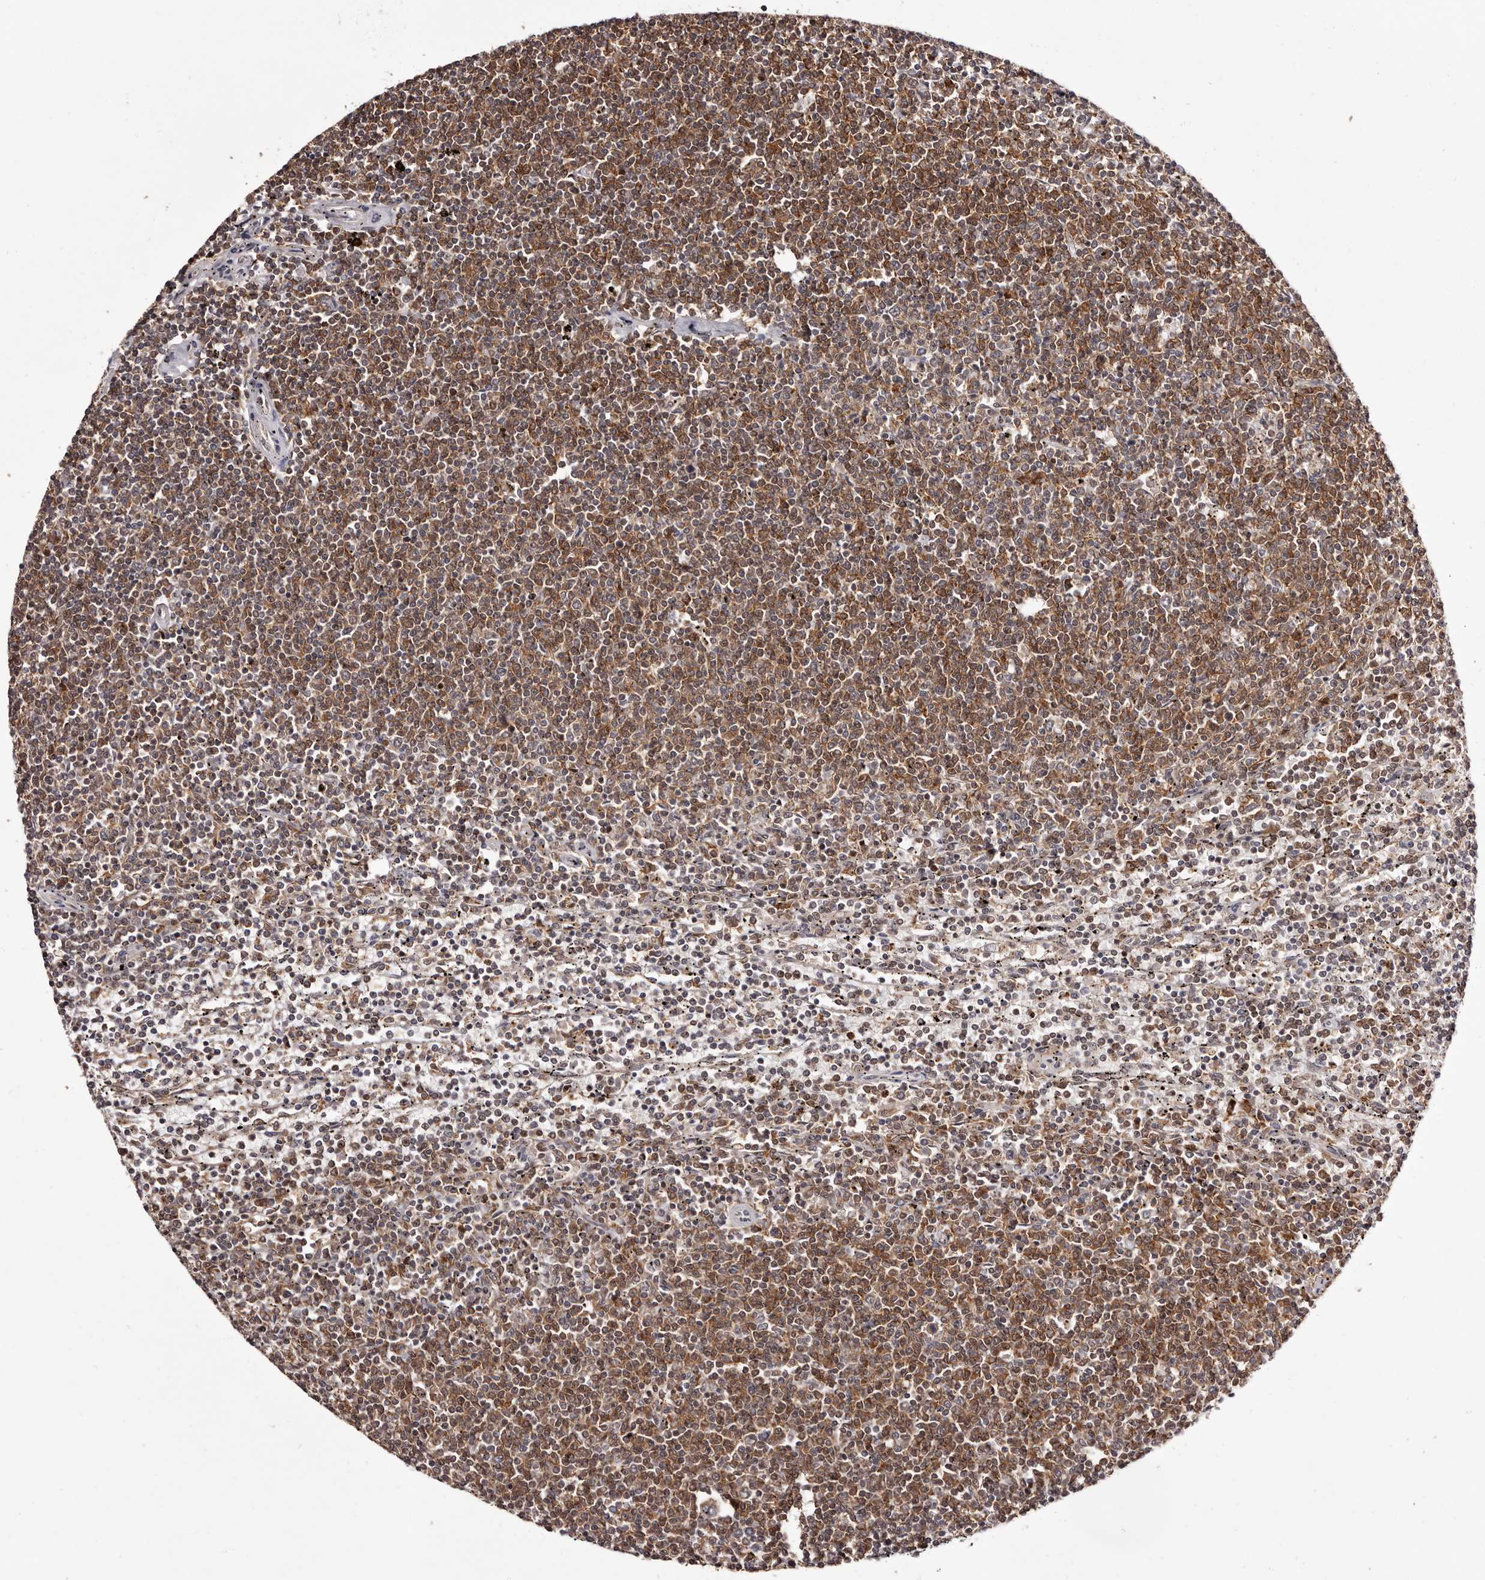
{"staining": {"intensity": "moderate", "quantity": "25%-75%", "location": "cytoplasmic/membranous,nuclear"}, "tissue": "lymphoma", "cell_type": "Tumor cells", "image_type": "cancer", "snomed": [{"axis": "morphology", "description": "Malignant lymphoma, non-Hodgkin's type, Low grade"}, {"axis": "topography", "description": "Spleen"}], "caption": "Brown immunohistochemical staining in human malignant lymphoma, non-Hodgkin's type (low-grade) shows moderate cytoplasmic/membranous and nuclear staining in about 25%-75% of tumor cells. The protein of interest is stained brown, and the nuclei are stained in blue (DAB (3,3'-diaminobenzidine) IHC with brightfield microscopy, high magnification).", "gene": "FBXO5", "patient": {"sex": "female", "age": 50}}